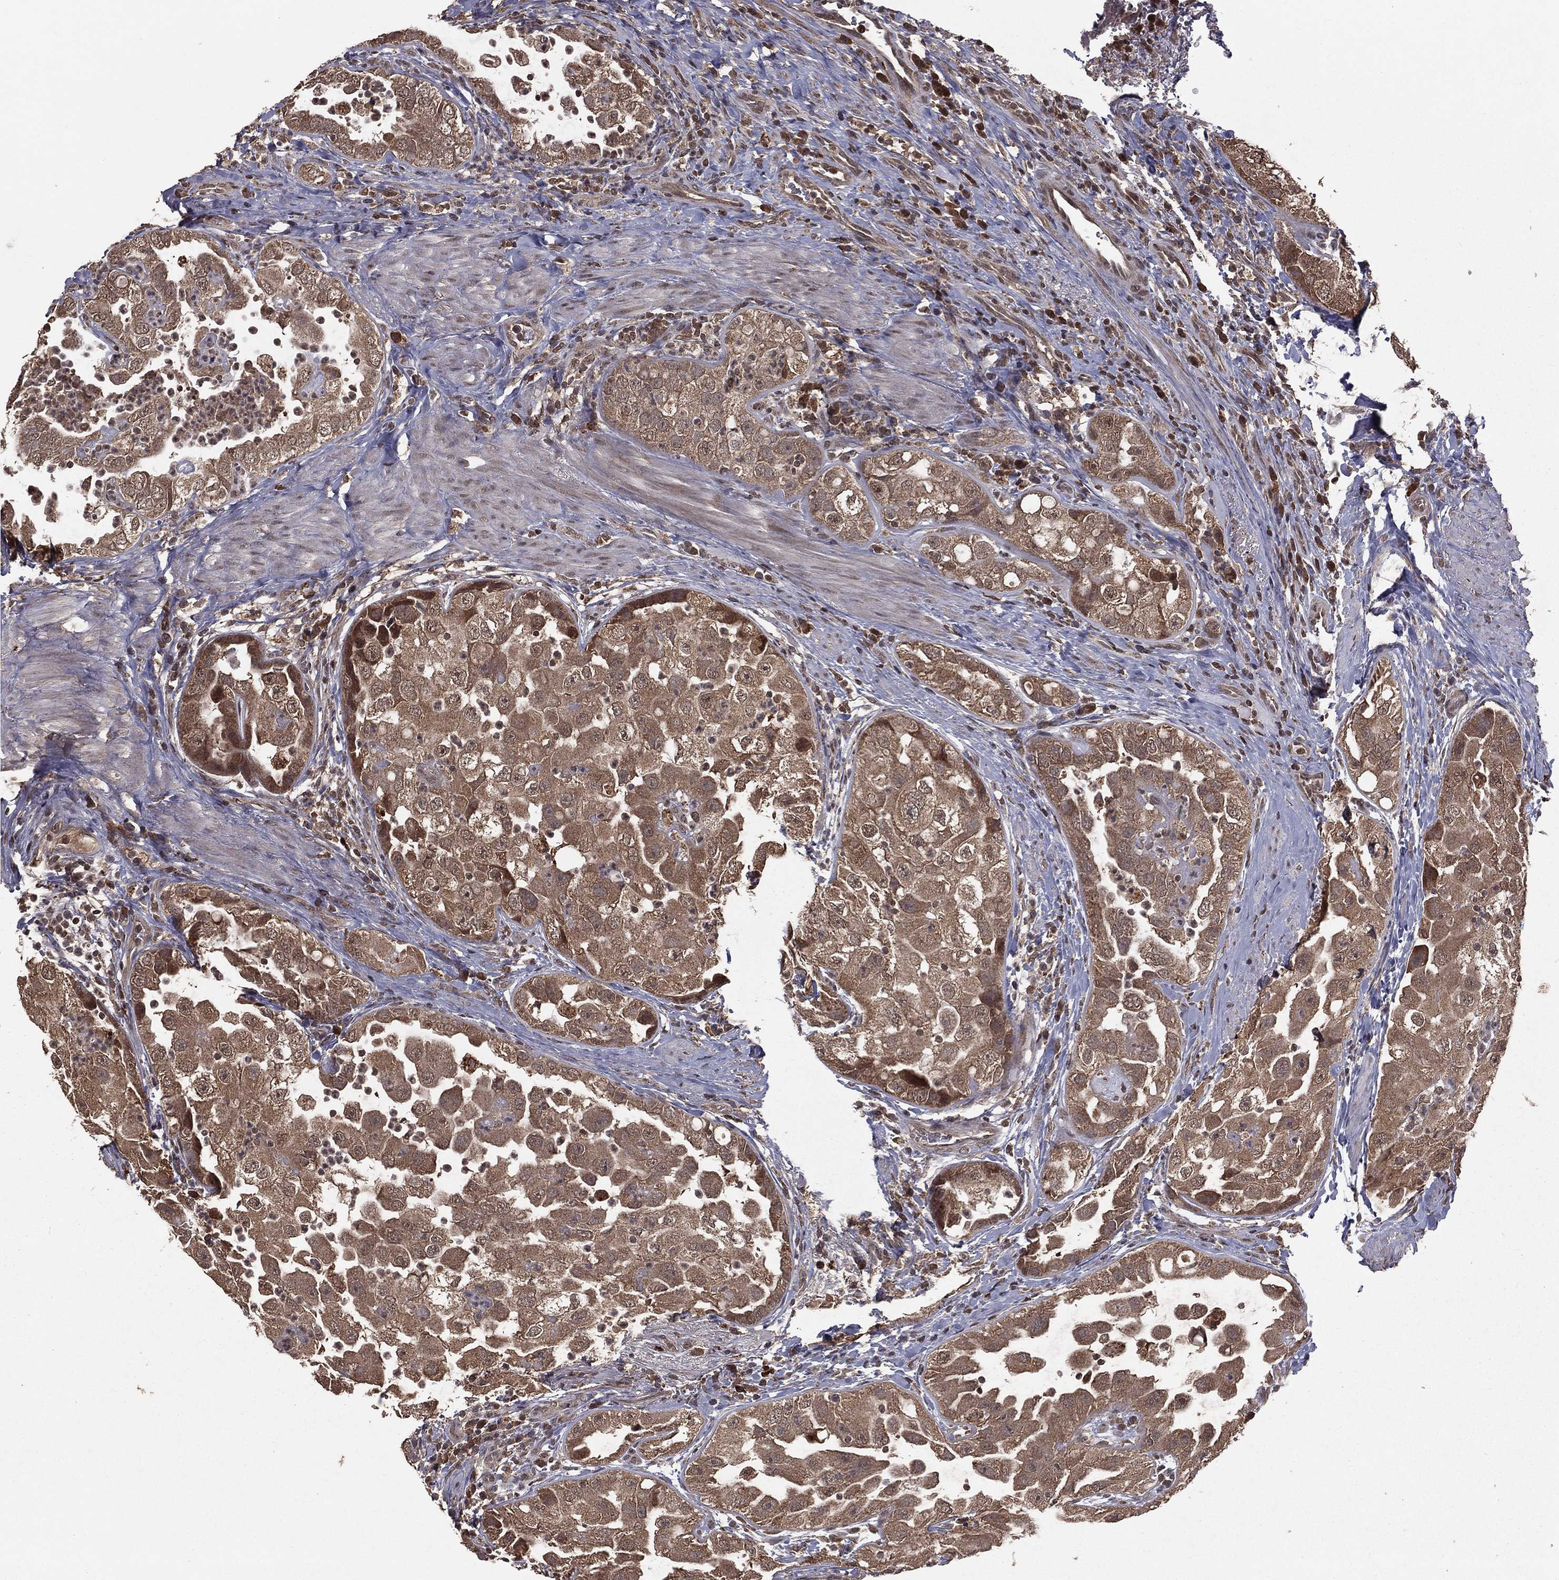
{"staining": {"intensity": "moderate", "quantity": "25%-75%", "location": "cytoplasmic/membranous"}, "tissue": "urothelial cancer", "cell_type": "Tumor cells", "image_type": "cancer", "snomed": [{"axis": "morphology", "description": "Urothelial carcinoma, High grade"}, {"axis": "topography", "description": "Urinary bladder"}], "caption": "Urothelial carcinoma (high-grade) stained with a protein marker reveals moderate staining in tumor cells.", "gene": "ZDHHC15", "patient": {"sex": "female", "age": 41}}